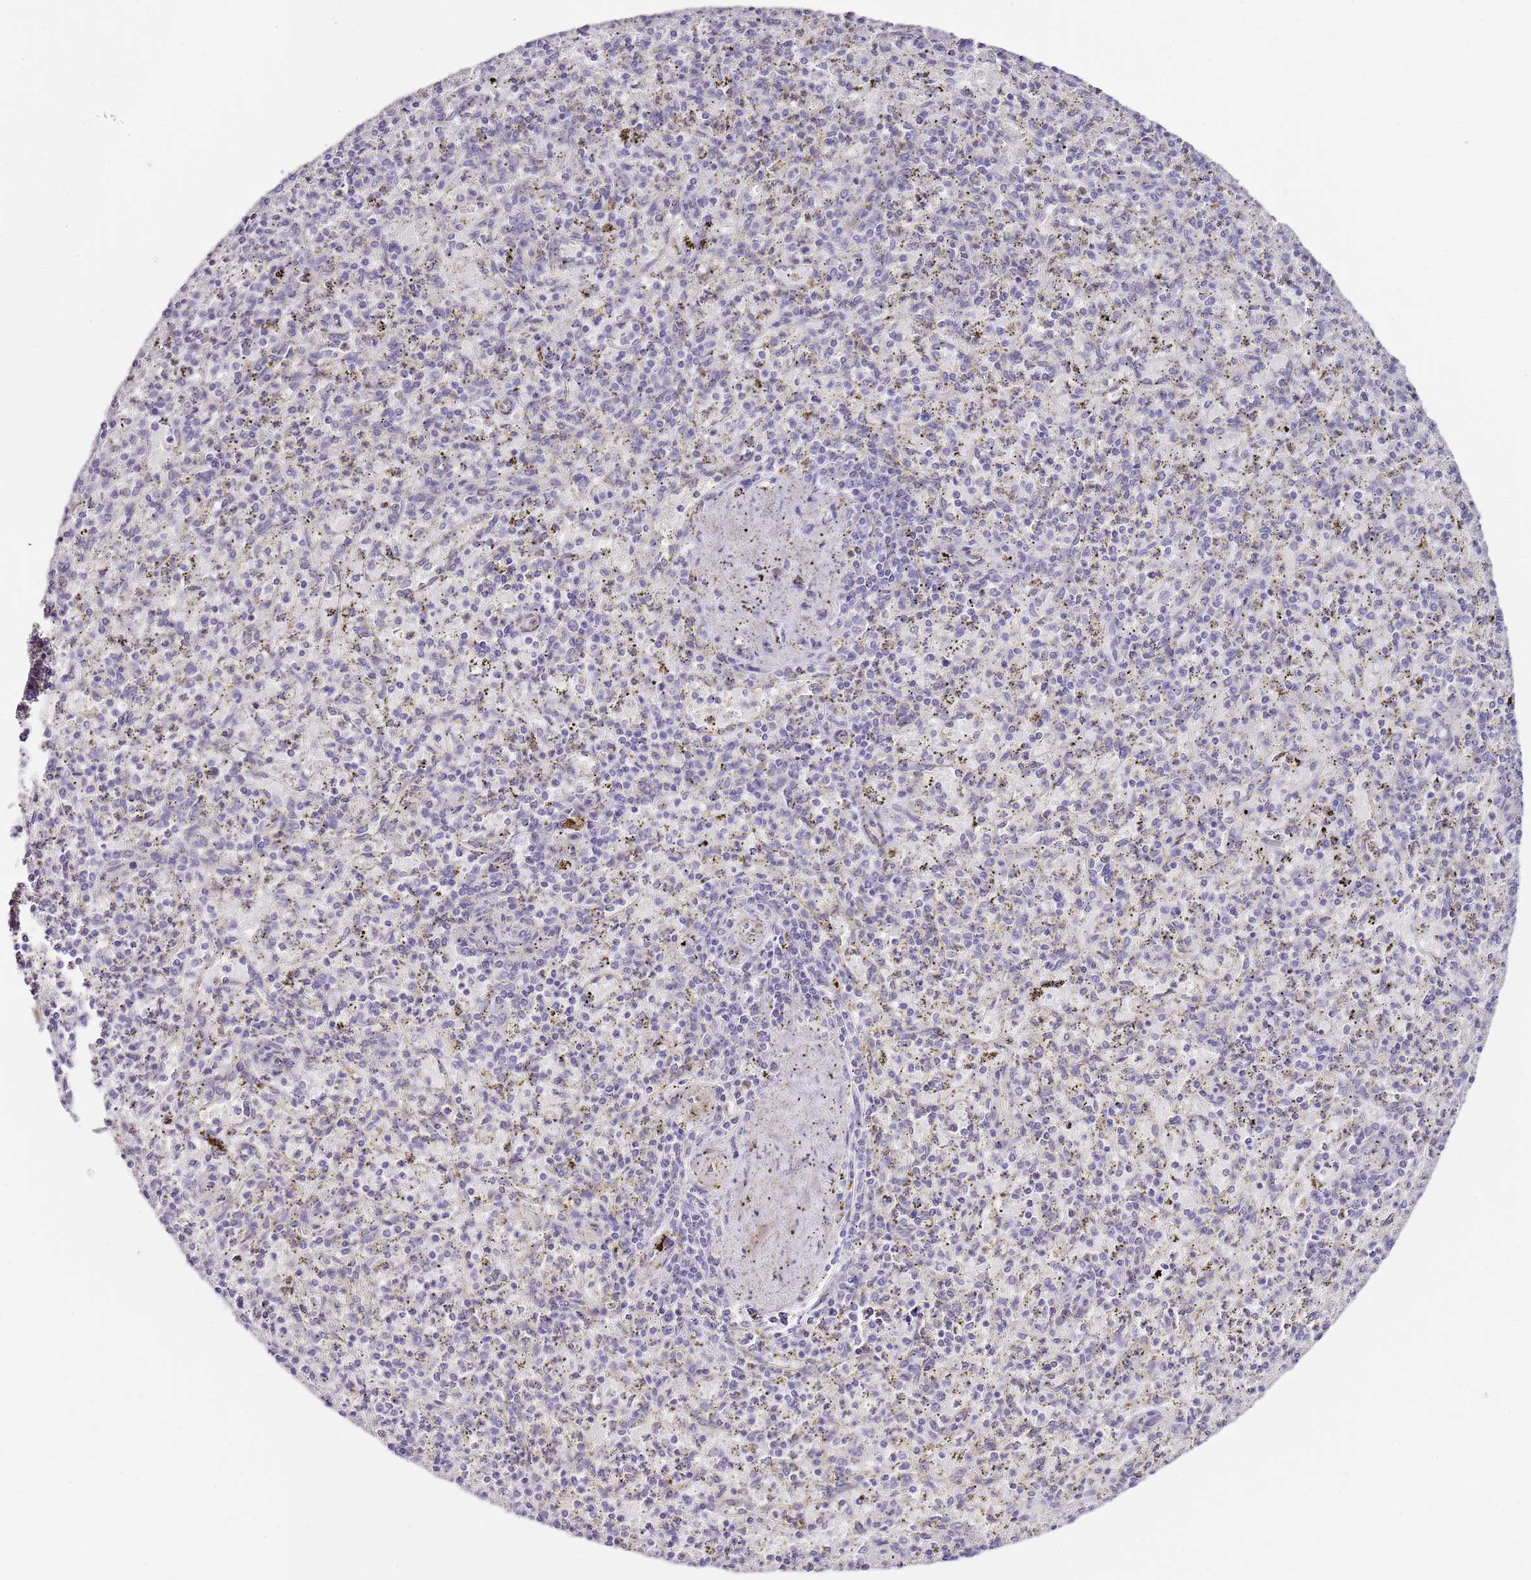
{"staining": {"intensity": "negative", "quantity": "none", "location": "none"}, "tissue": "spleen", "cell_type": "Cells in red pulp", "image_type": "normal", "snomed": [{"axis": "morphology", "description": "Normal tissue, NOS"}, {"axis": "topography", "description": "Spleen"}], "caption": "DAB immunohistochemical staining of unremarkable spleen demonstrates no significant expression in cells in red pulp. Brightfield microscopy of IHC stained with DAB (3,3'-diaminobenzidine) (brown) and hematoxylin (blue), captured at high magnification.", "gene": "TBC1D9", "patient": {"sex": "male", "age": 72}}